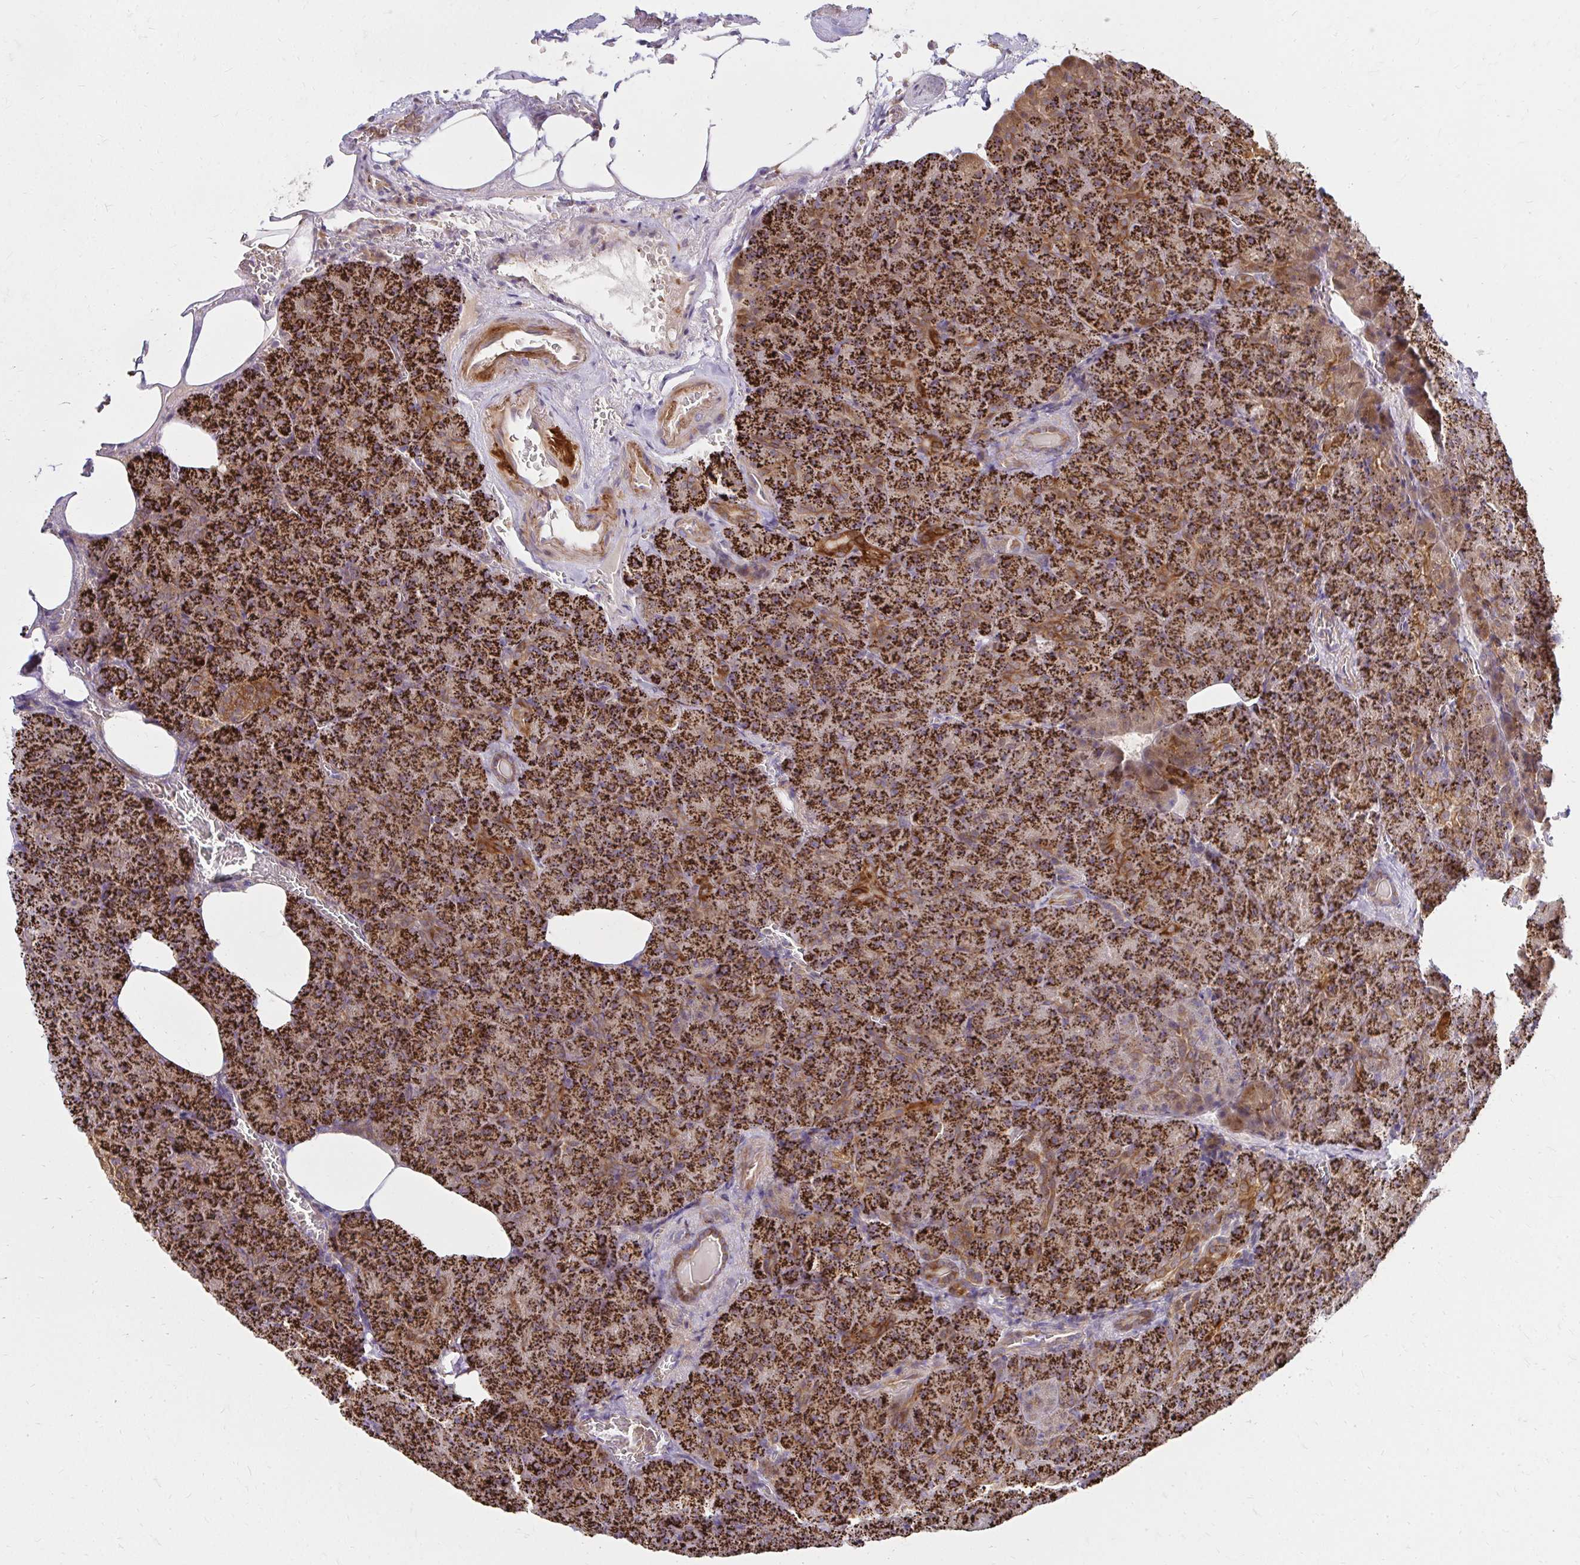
{"staining": {"intensity": "strong", "quantity": ">75%", "location": "cytoplasmic/membranous"}, "tissue": "pancreas", "cell_type": "Exocrine glandular cells", "image_type": "normal", "snomed": [{"axis": "morphology", "description": "Normal tissue, NOS"}, {"axis": "topography", "description": "Pancreas"}], "caption": "This micrograph reveals immunohistochemistry staining of benign pancreas, with high strong cytoplasmic/membranous positivity in approximately >75% of exocrine glandular cells.", "gene": "ITGA2", "patient": {"sex": "female", "age": 74}}